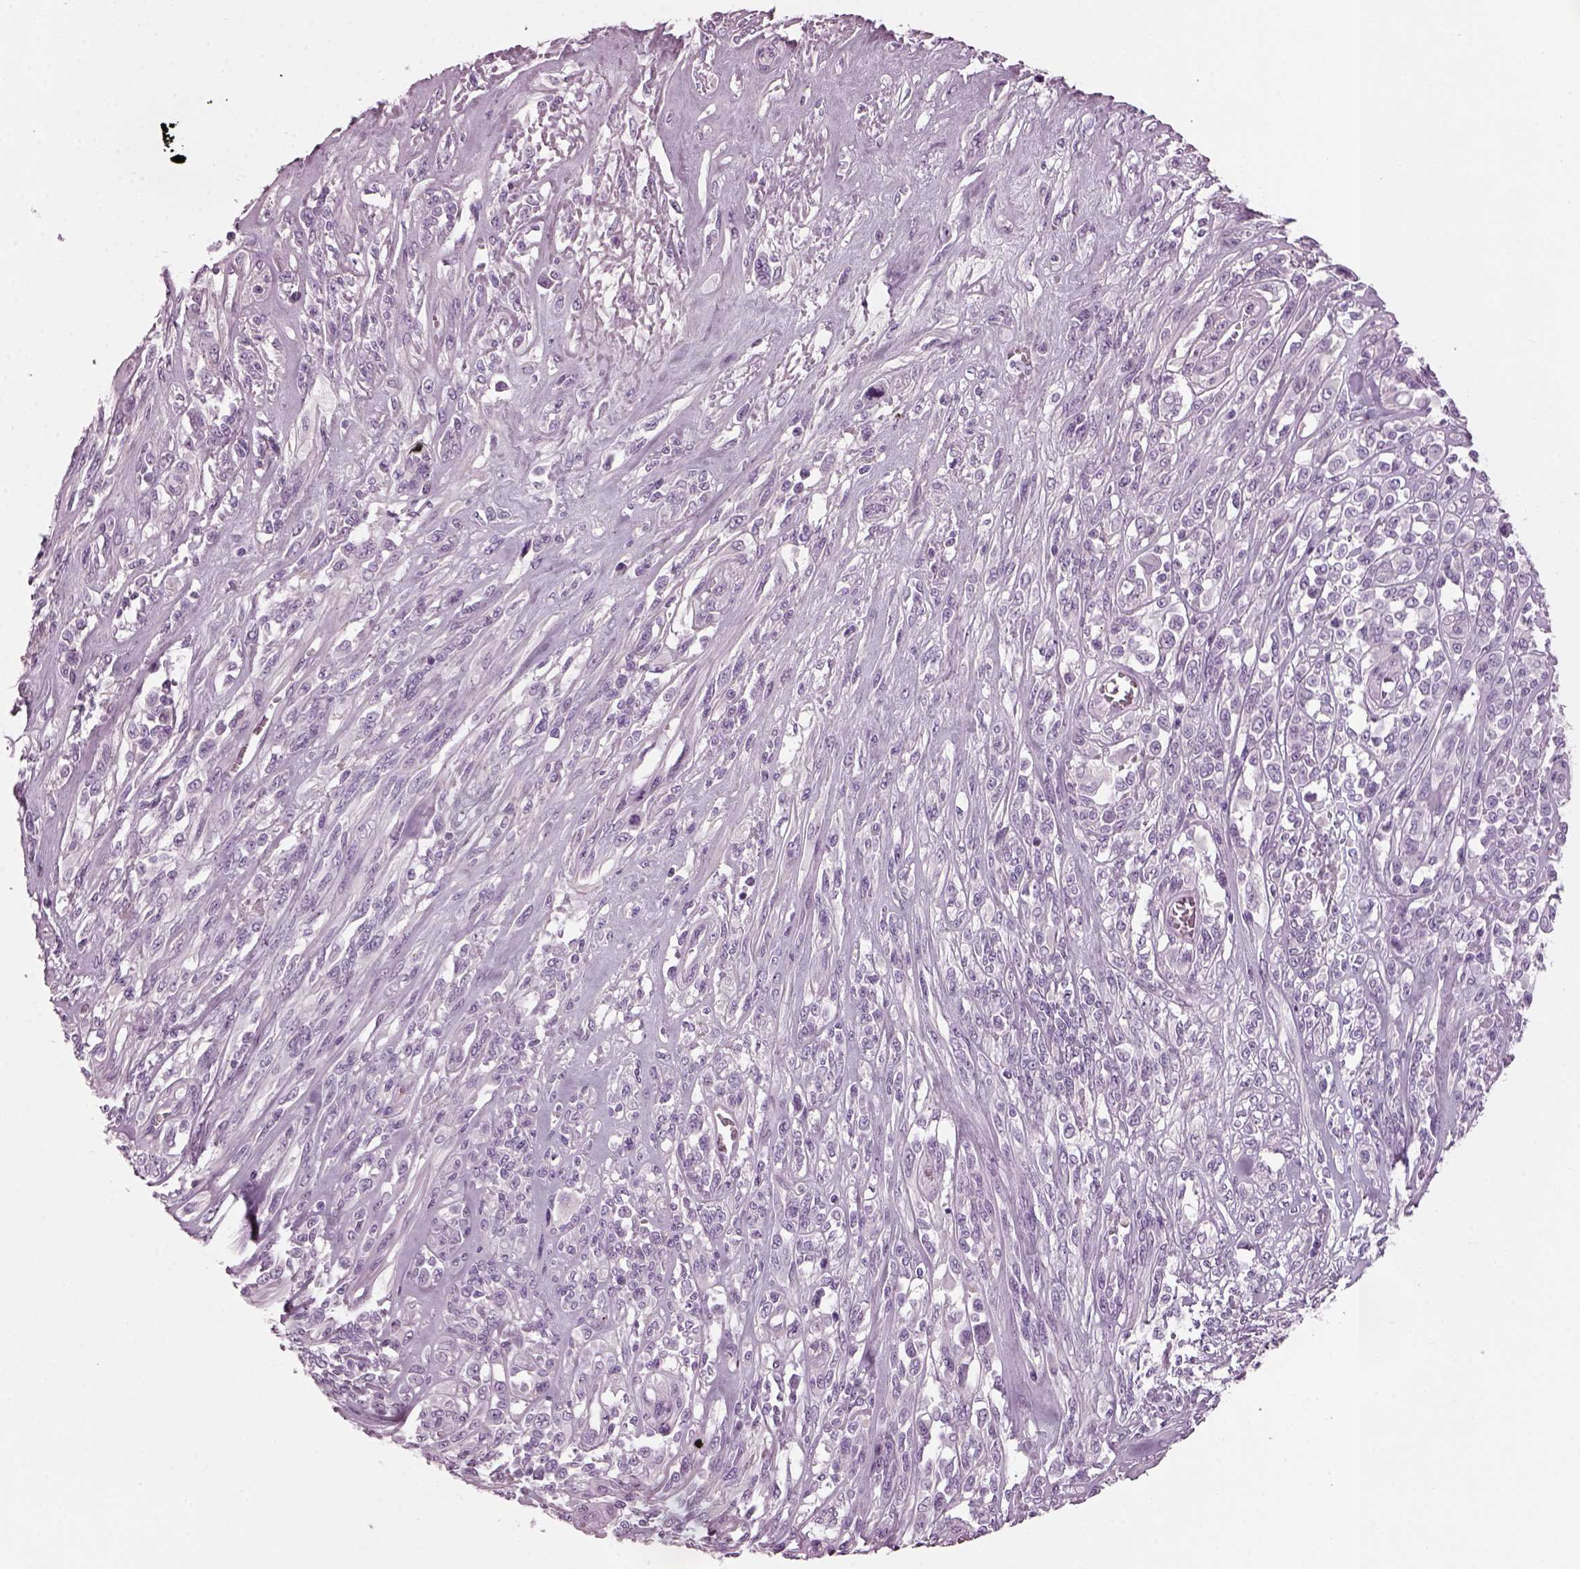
{"staining": {"intensity": "negative", "quantity": "none", "location": "none"}, "tissue": "melanoma", "cell_type": "Tumor cells", "image_type": "cancer", "snomed": [{"axis": "morphology", "description": "Malignant melanoma, NOS"}, {"axis": "topography", "description": "Skin"}], "caption": "Immunohistochemical staining of human malignant melanoma displays no significant staining in tumor cells.", "gene": "DPYSL5", "patient": {"sex": "female", "age": 91}}